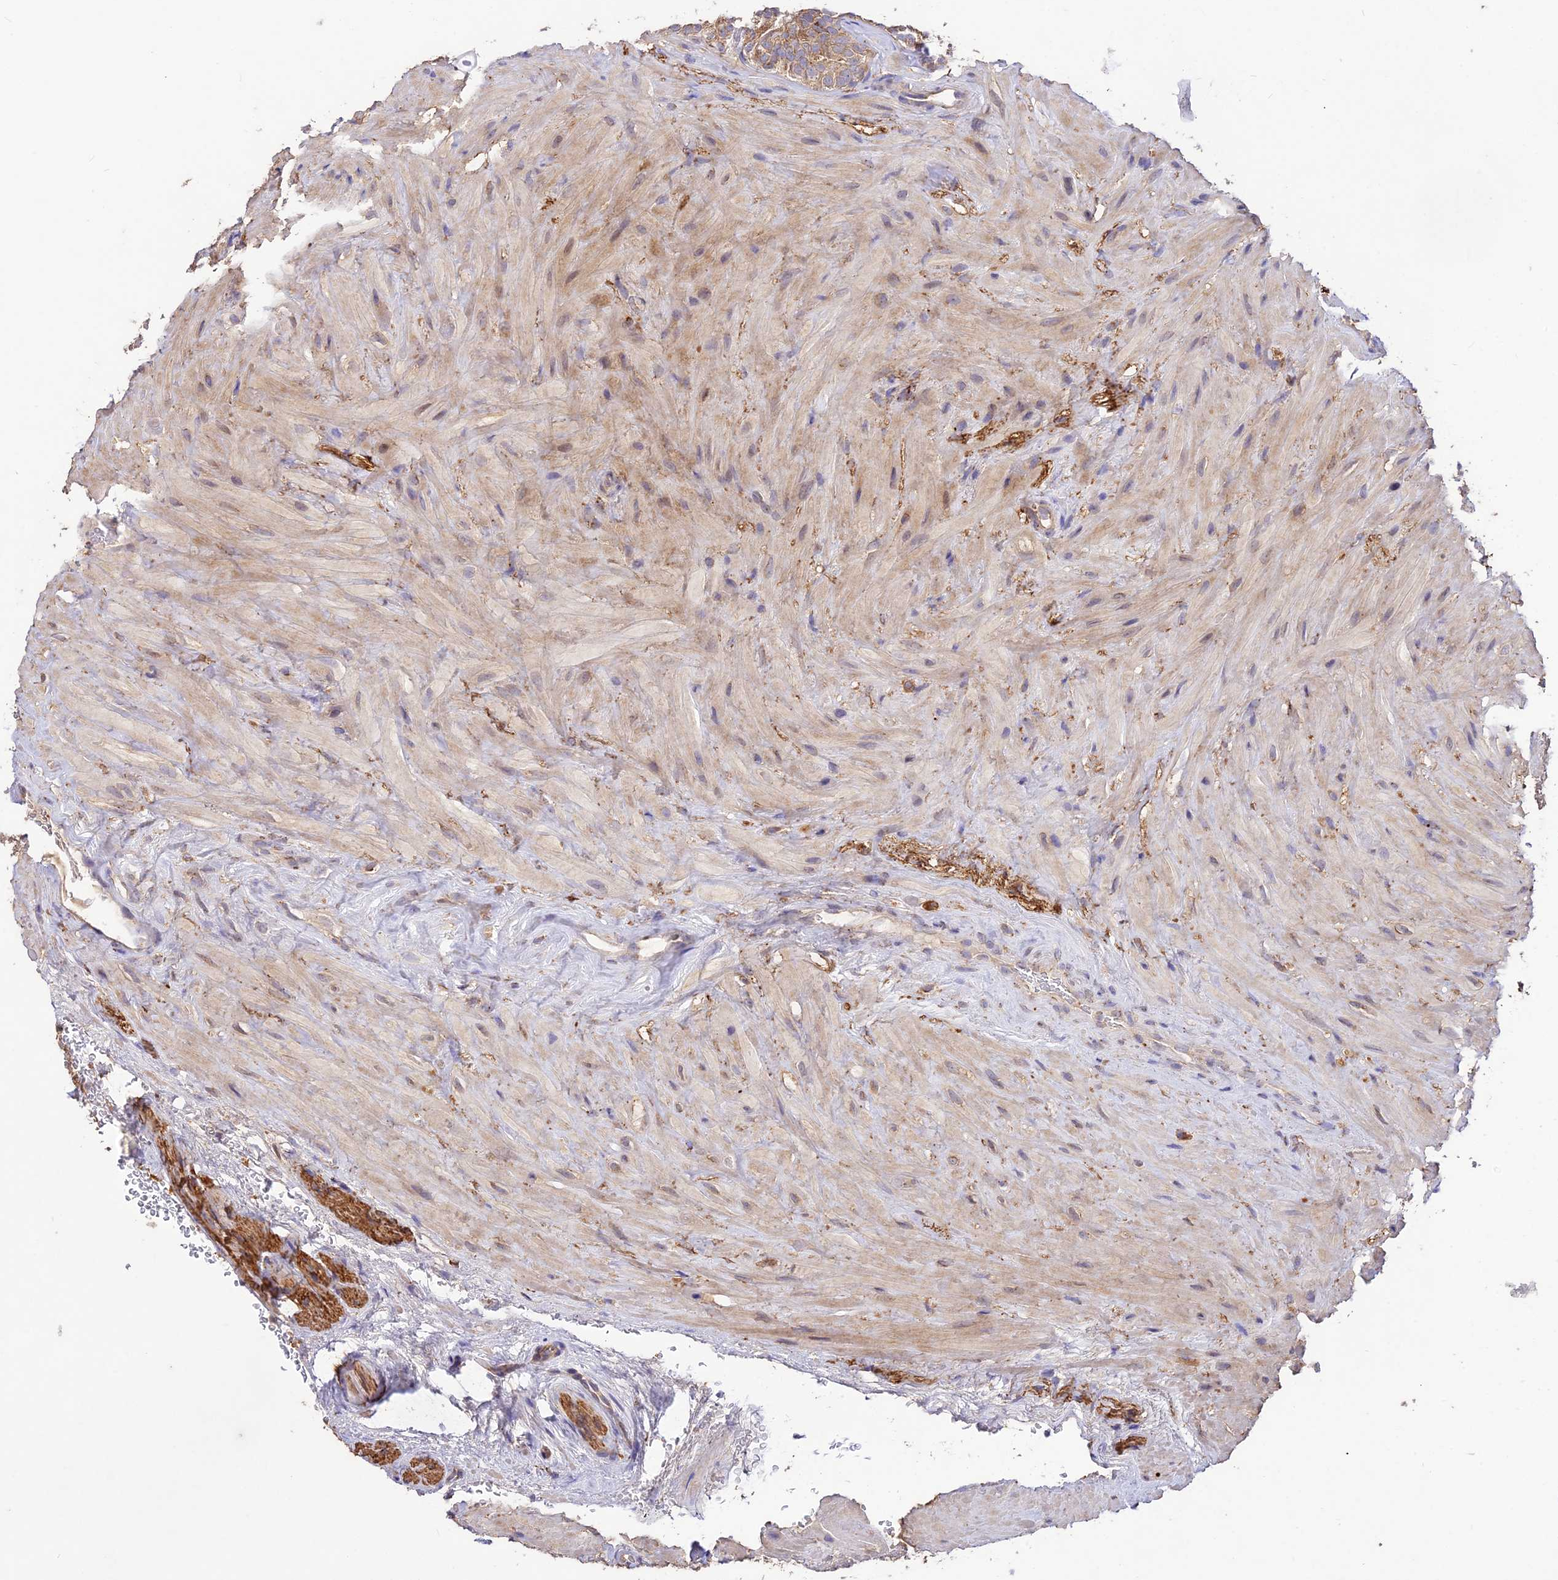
{"staining": {"intensity": "moderate", "quantity": "25%-75%", "location": "cytoplasmic/membranous"}, "tissue": "seminal vesicle", "cell_type": "Glandular cells", "image_type": "normal", "snomed": [{"axis": "morphology", "description": "Normal tissue, NOS"}, {"axis": "topography", "description": "Seminal veicle"}, {"axis": "topography", "description": "Peripheral nerve tissue"}], "caption": "Protein expression analysis of normal human seminal vesicle reveals moderate cytoplasmic/membranous staining in about 25%-75% of glandular cells.", "gene": "SDHD", "patient": {"sex": "male", "age": 67}}